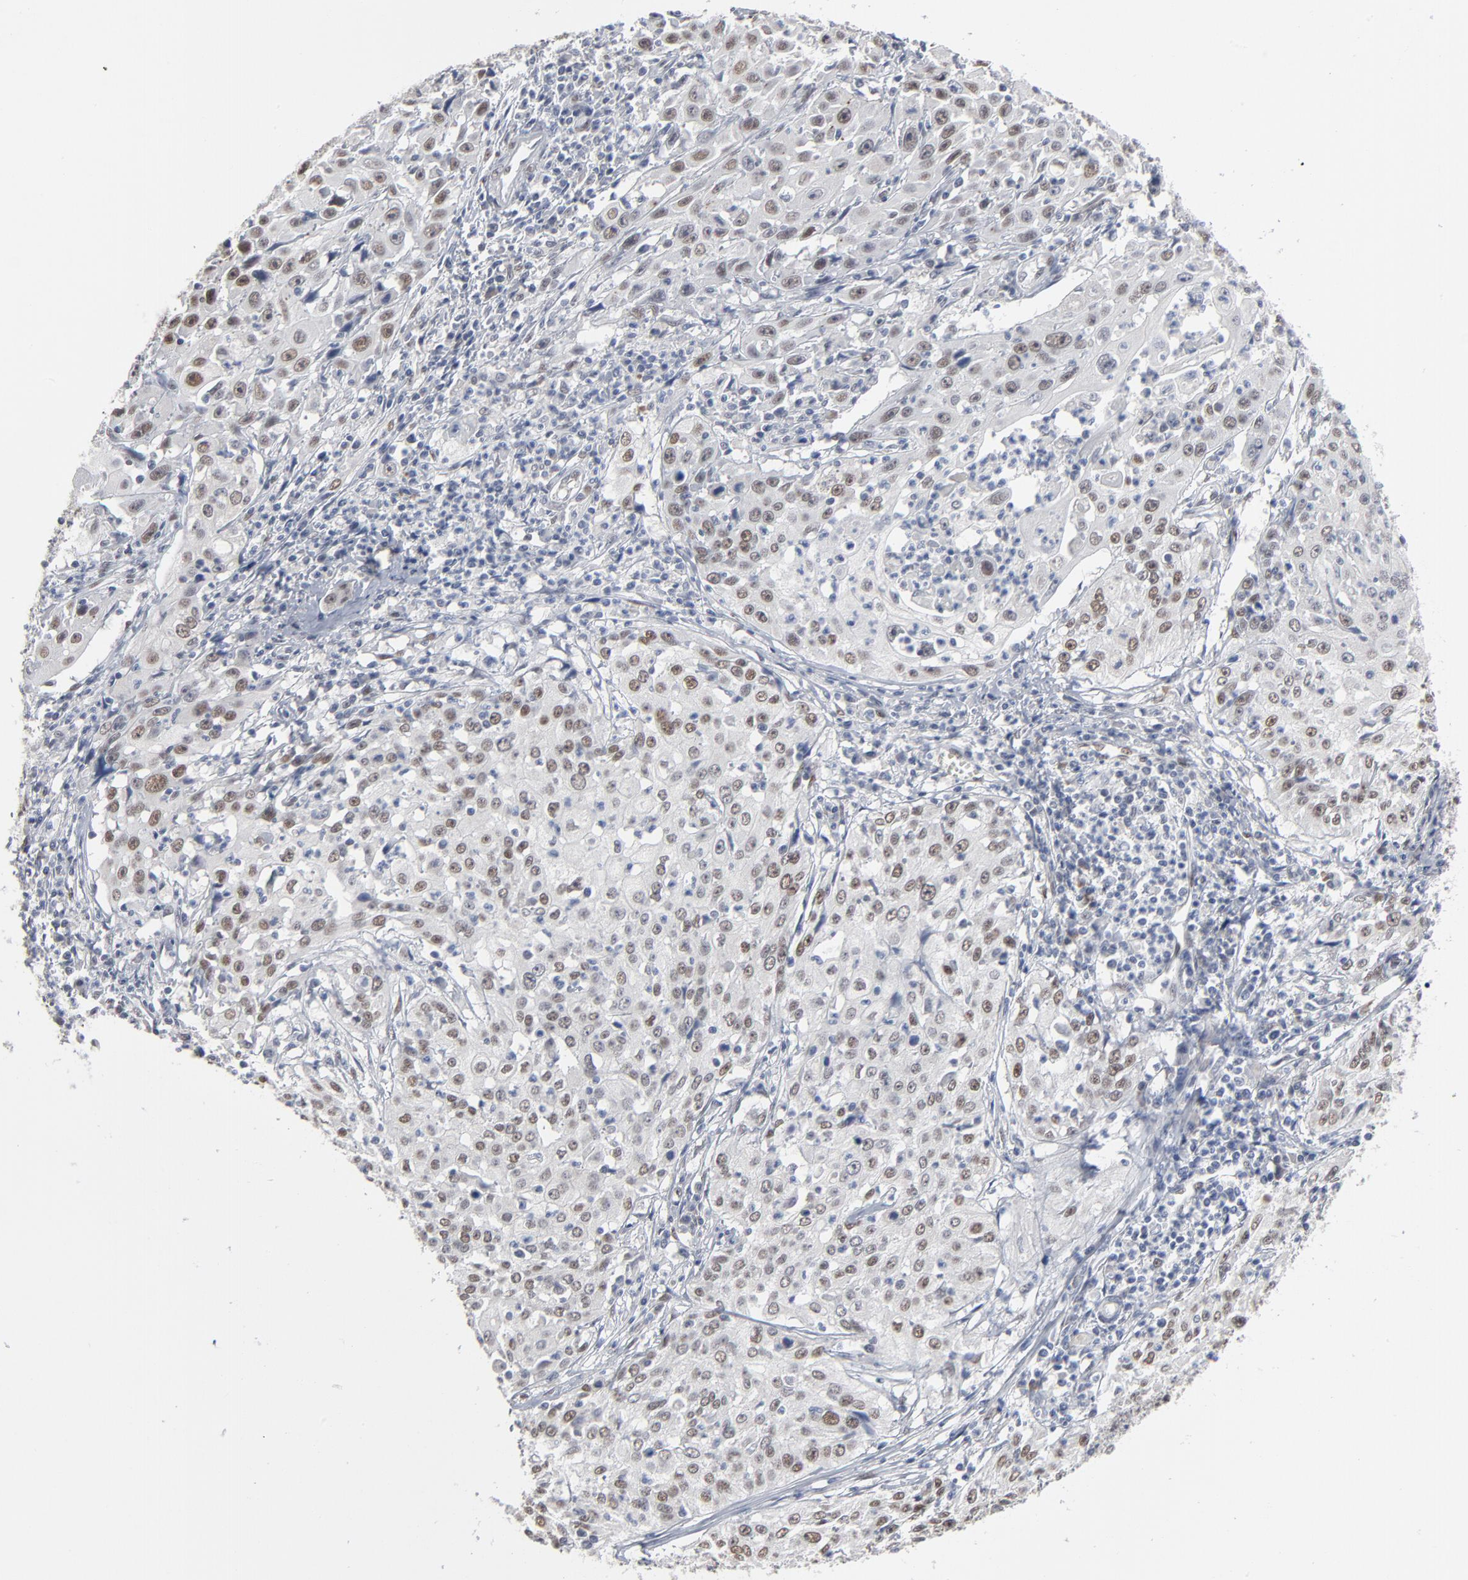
{"staining": {"intensity": "weak", "quantity": "25%-75%", "location": "nuclear"}, "tissue": "cervical cancer", "cell_type": "Tumor cells", "image_type": "cancer", "snomed": [{"axis": "morphology", "description": "Squamous cell carcinoma, NOS"}, {"axis": "topography", "description": "Cervix"}], "caption": "Immunohistochemistry photomicrograph of neoplastic tissue: cervical squamous cell carcinoma stained using immunohistochemistry exhibits low levels of weak protein expression localized specifically in the nuclear of tumor cells, appearing as a nuclear brown color.", "gene": "ATF7", "patient": {"sex": "female", "age": 39}}